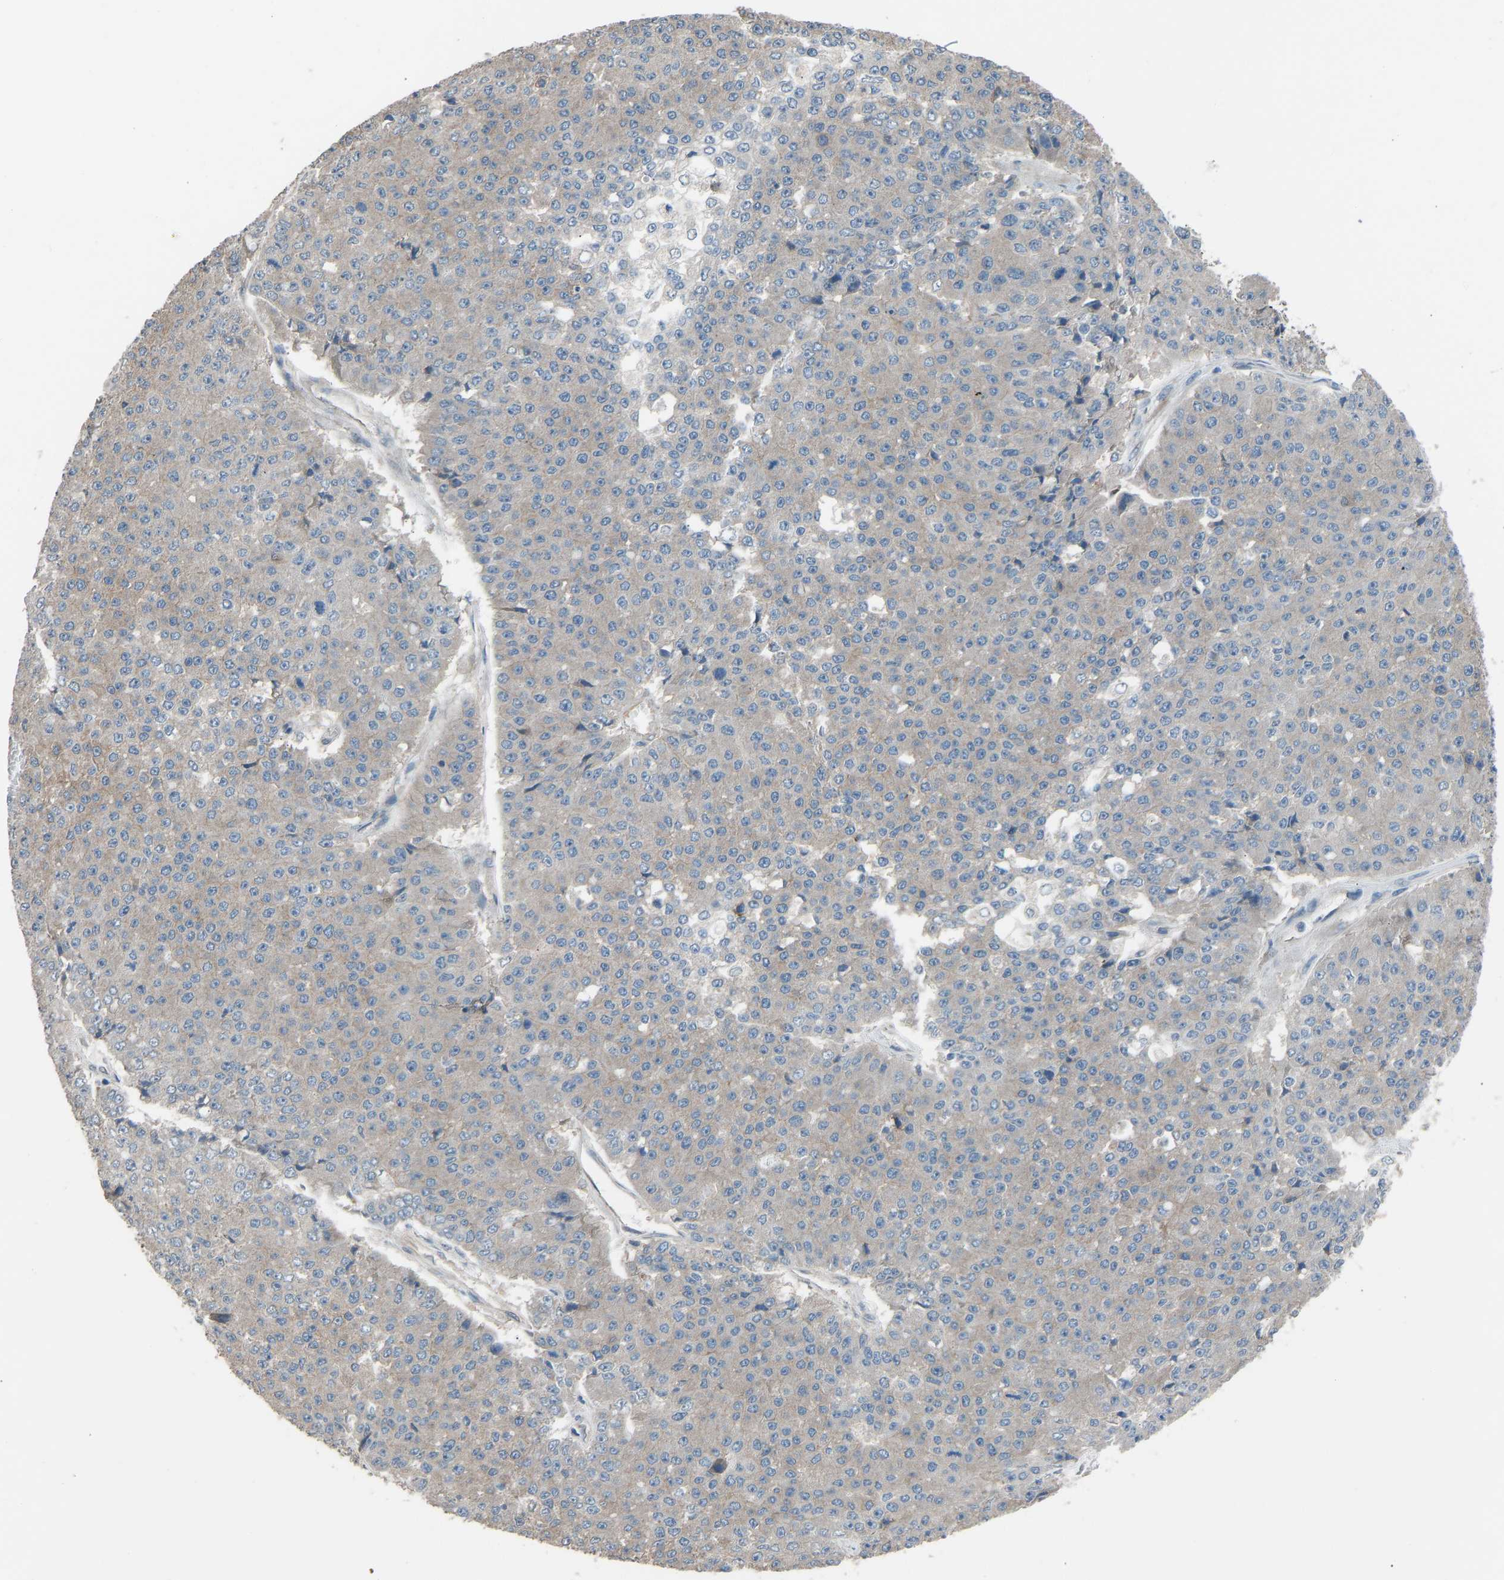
{"staining": {"intensity": "weak", "quantity": "25%-75%", "location": "cytoplasmic/membranous"}, "tissue": "pancreatic cancer", "cell_type": "Tumor cells", "image_type": "cancer", "snomed": [{"axis": "morphology", "description": "Adenocarcinoma, NOS"}, {"axis": "topography", "description": "Pancreas"}], "caption": "This photomicrograph displays immunohistochemistry (IHC) staining of pancreatic adenocarcinoma, with low weak cytoplasmic/membranous staining in approximately 25%-75% of tumor cells.", "gene": "SLC43A1", "patient": {"sex": "male", "age": 50}}